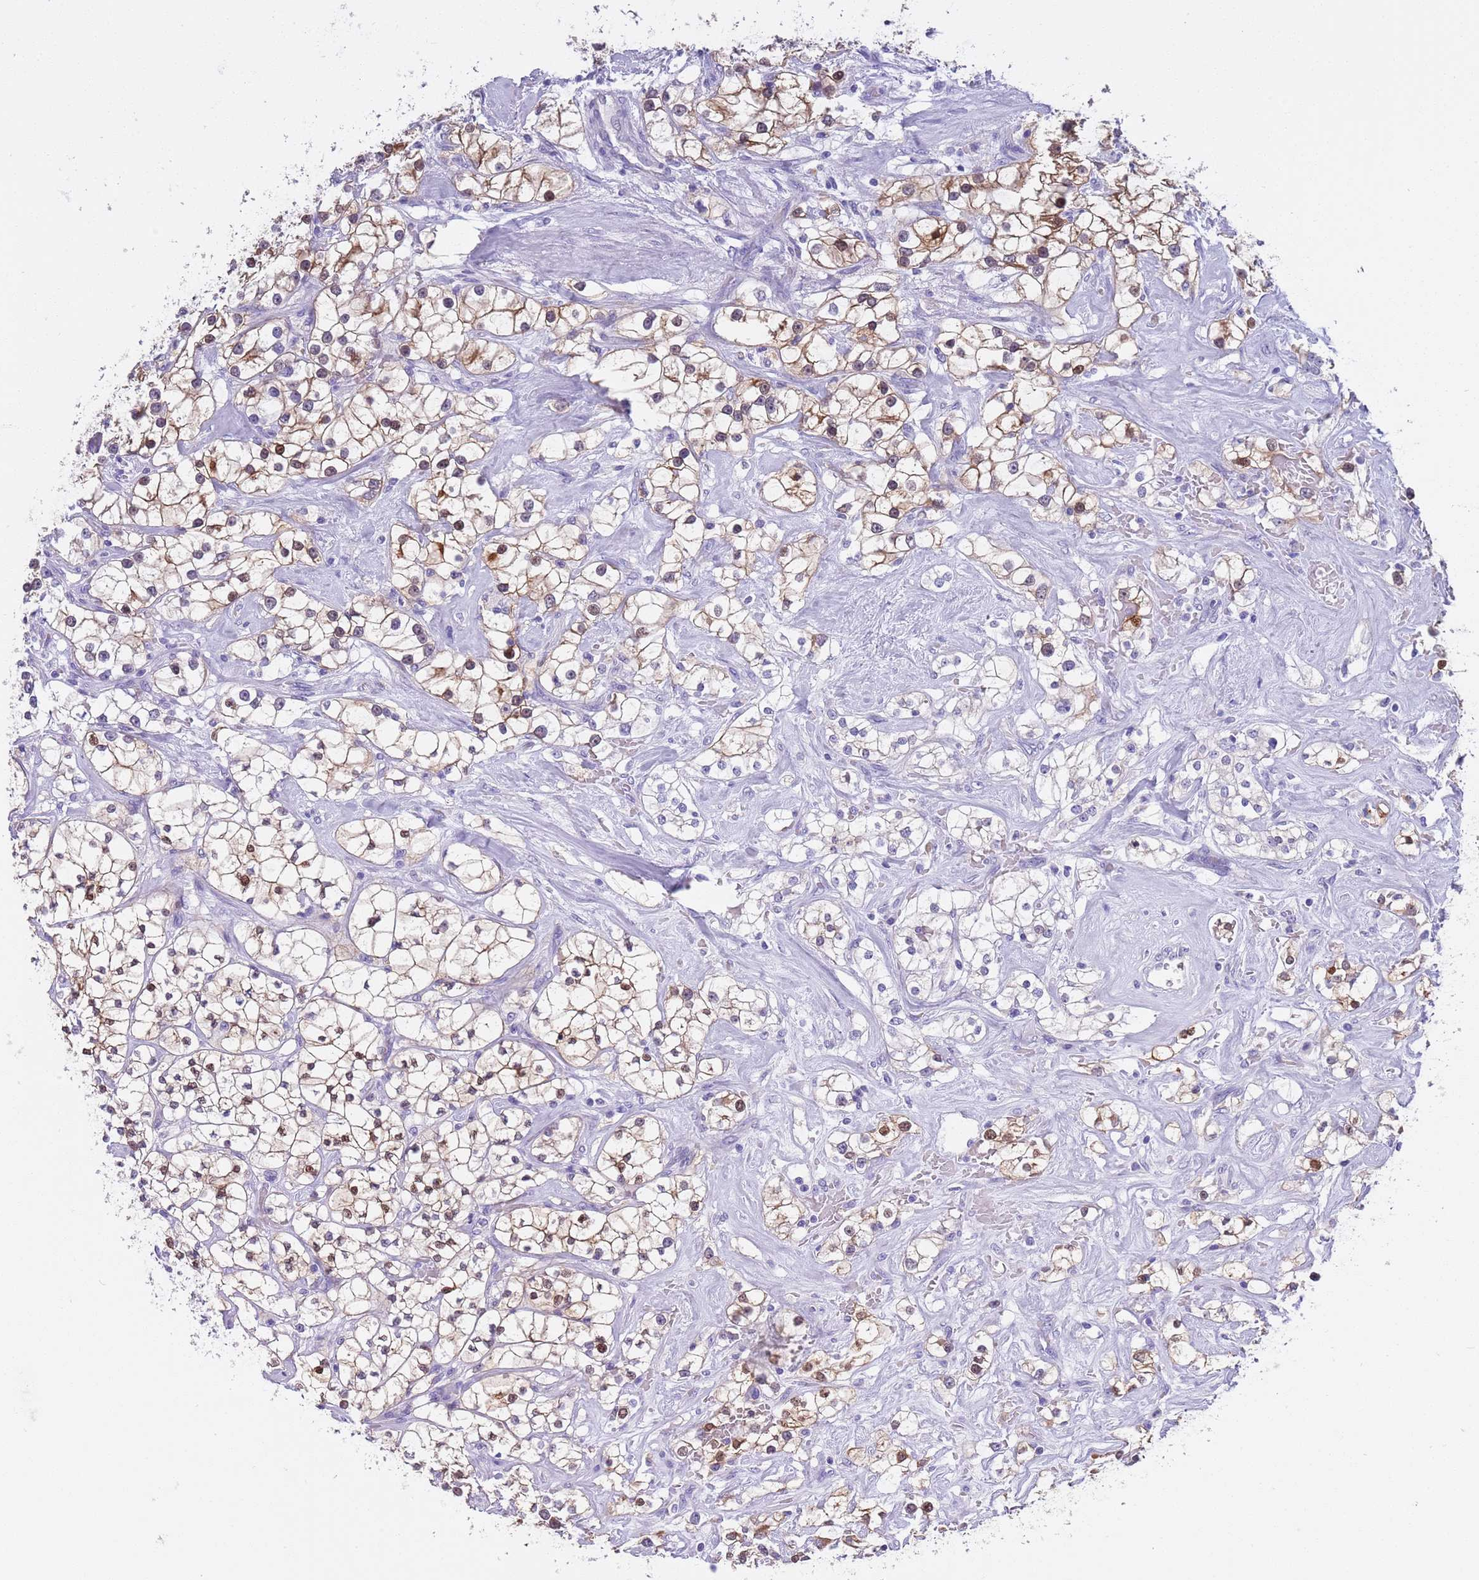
{"staining": {"intensity": "weak", "quantity": "25%-75%", "location": "cytoplasmic/membranous"}, "tissue": "renal cancer", "cell_type": "Tumor cells", "image_type": "cancer", "snomed": [{"axis": "morphology", "description": "Adenocarcinoma, NOS"}, {"axis": "topography", "description": "Kidney"}], "caption": "Tumor cells exhibit low levels of weak cytoplasmic/membranous staining in approximately 25%-75% of cells in human renal adenocarcinoma.", "gene": "BRMS1L", "patient": {"sex": "male", "age": 77}}